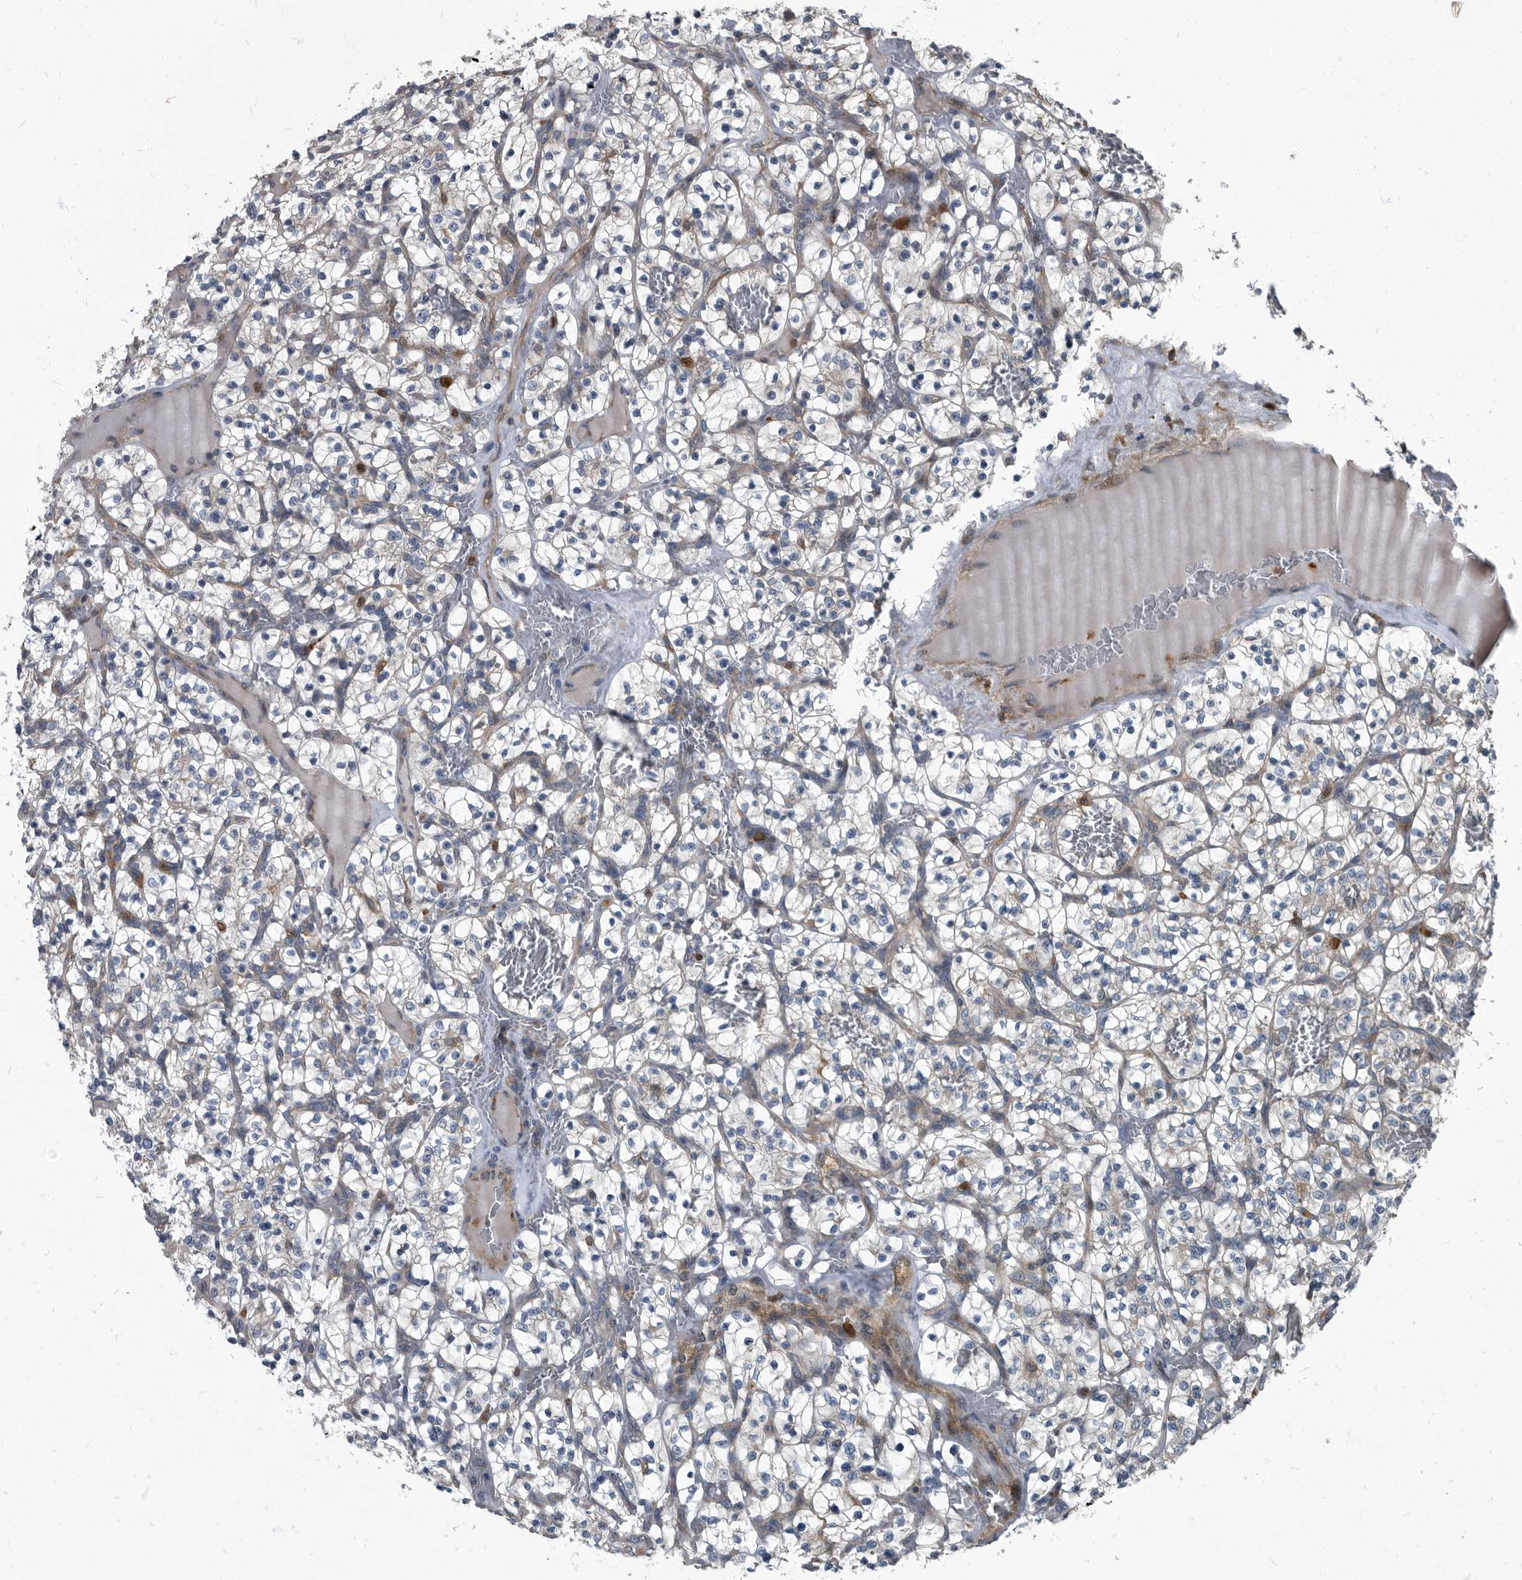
{"staining": {"intensity": "weak", "quantity": "<25%", "location": "cytoplasmic/membranous"}, "tissue": "renal cancer", "cell_type": "Tumor cells", "image_type": "cancer", "snomed": [{"axis": "morphology", "description": "Adenocarcinoma, NOS"}, {"axis": "topography", "description": "Kidney"}], "caption": "IHC histopathology image of neoplastic tissue: renal cancer (adenocarcinoma) stained with DAB (3,3'-diaminobenzidine) shows no significant protein expression in tumor cells.", "gene": "CDV3", "patient": {"sex": "female", "age": 57}}